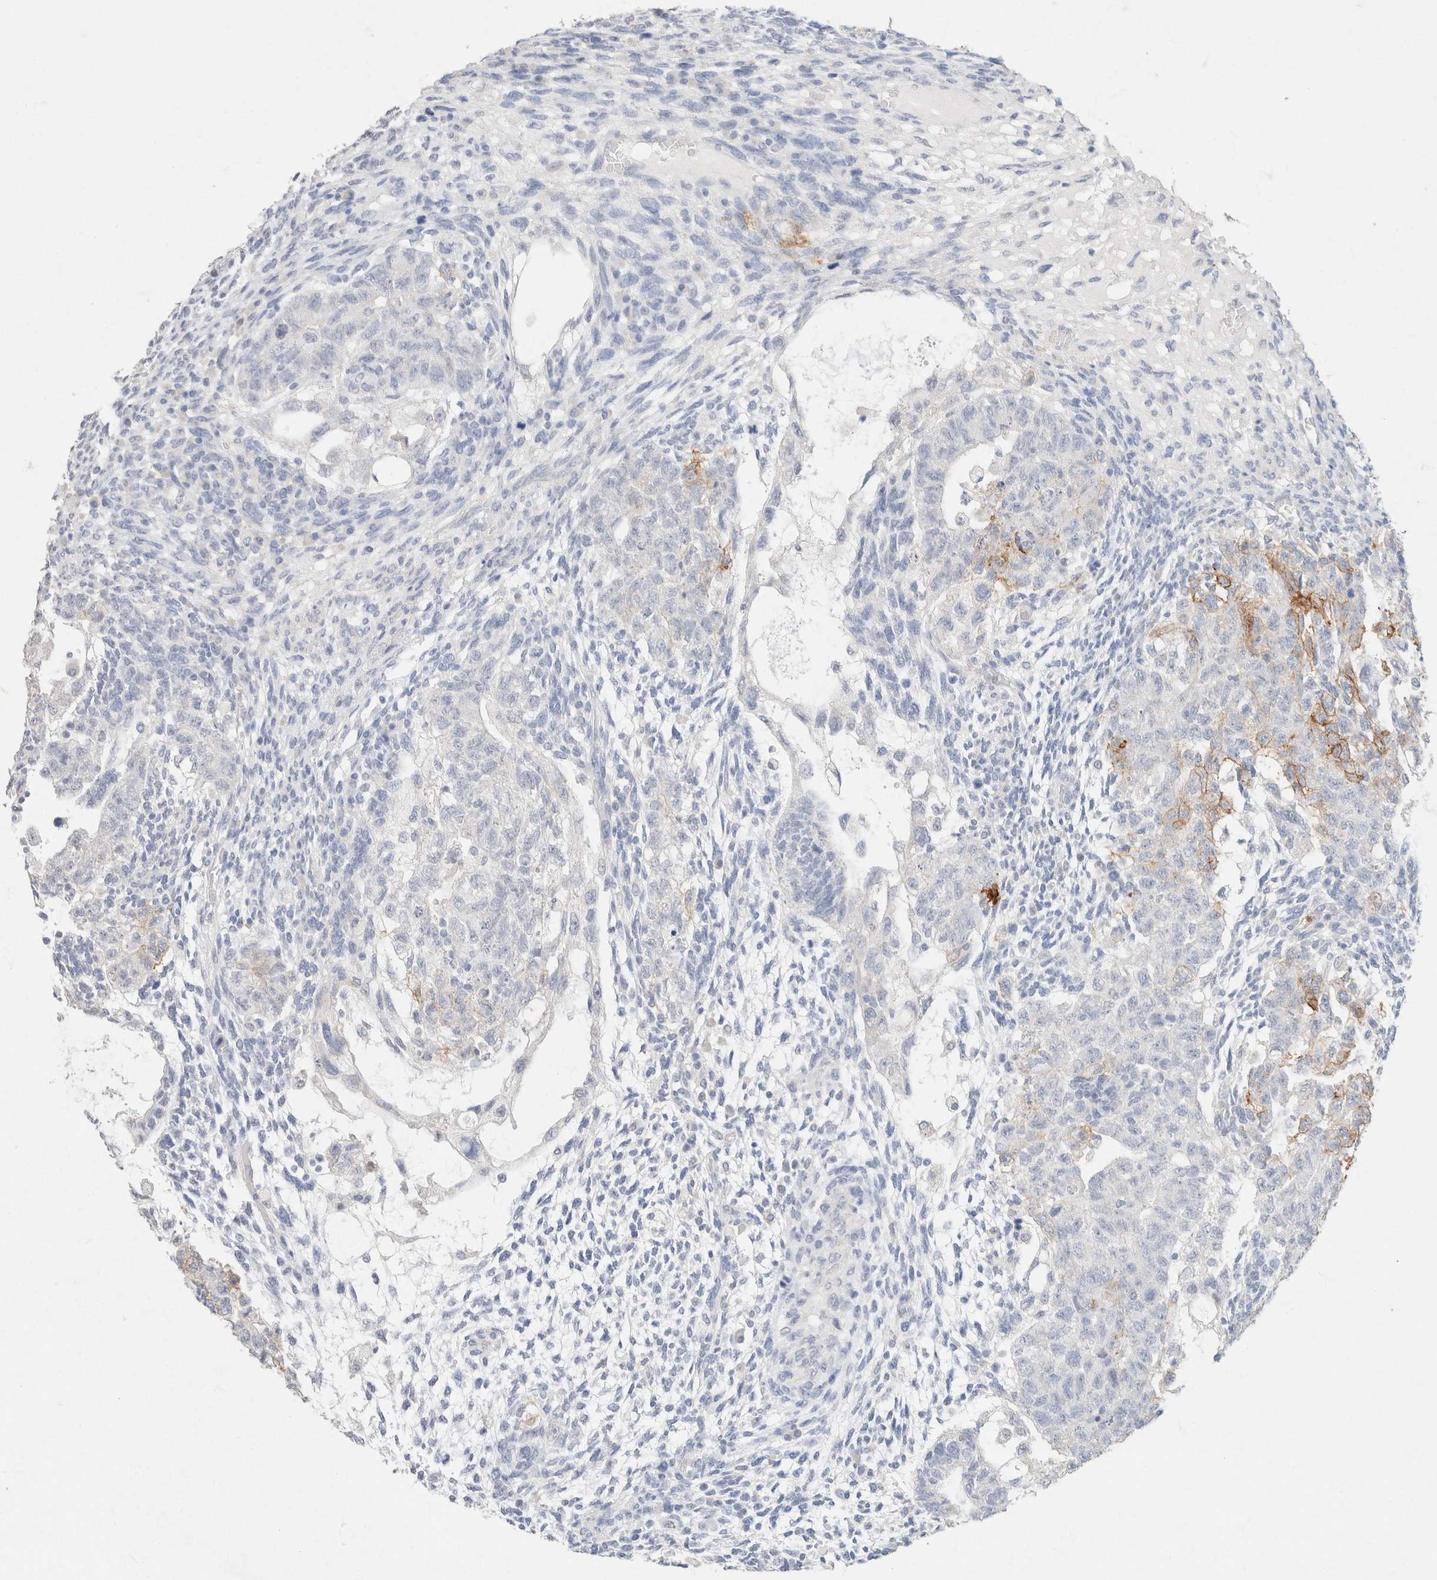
{"staining": {"intensity": "moderate", "quantity": "<25%", "location": "cytoplasmic/membranous"}, "tissue": "testis cancer", "cell_type": "Tumor cells", "image_type": "cancer", "snomed": [{"axis": "morphology", "description": "Normal tissue, NOS"}, {"axis": "morphology", "description": "Carcinoma, Embryonal, NOS"}, {"axis": "topography", "description": "Testis"}], "caption": "Protein staining demonstrates moderate cytoplasmic/membranous staining in approximately <25% of tumor cells in testis cancer (embryonal carcinoma).", "gene": "CA12", "patient": {"sex": "male", "age": 36}}